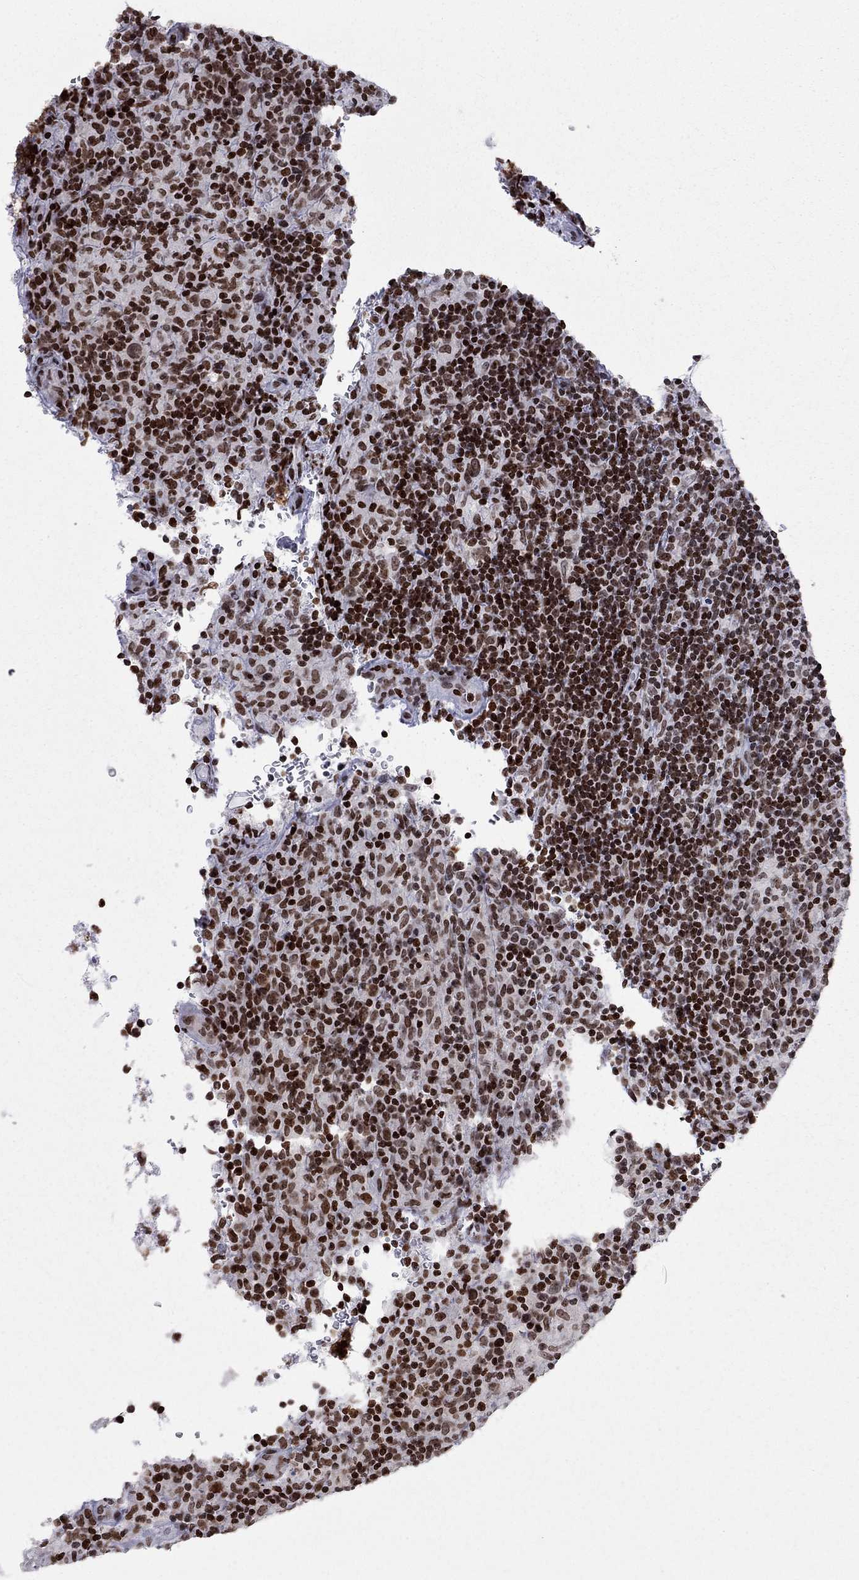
{"staining": {"intensity": "moderate", "quantity": ">75%", "location": "nuclear"}, "tissue": "lymphoma", "cell_type": "Tumor cells", "image_type": "cancer", "snomed": [{"axis": "morphology", "description": "Hodgkin's disease, NOS"}, {"axis": "topography", "description": "Lymph node"}], "caption": "DAB (3,3'-diaminobenzidine) immunohistochemical staining of Hodgkin's disease shows moderate nuclear protein expression in about >75% of tumor cells. (Brightfield microscopy of DAB IHC at high magnification).", "gene": "H2AX", "patient": {"sex": "male", "age": 70}}